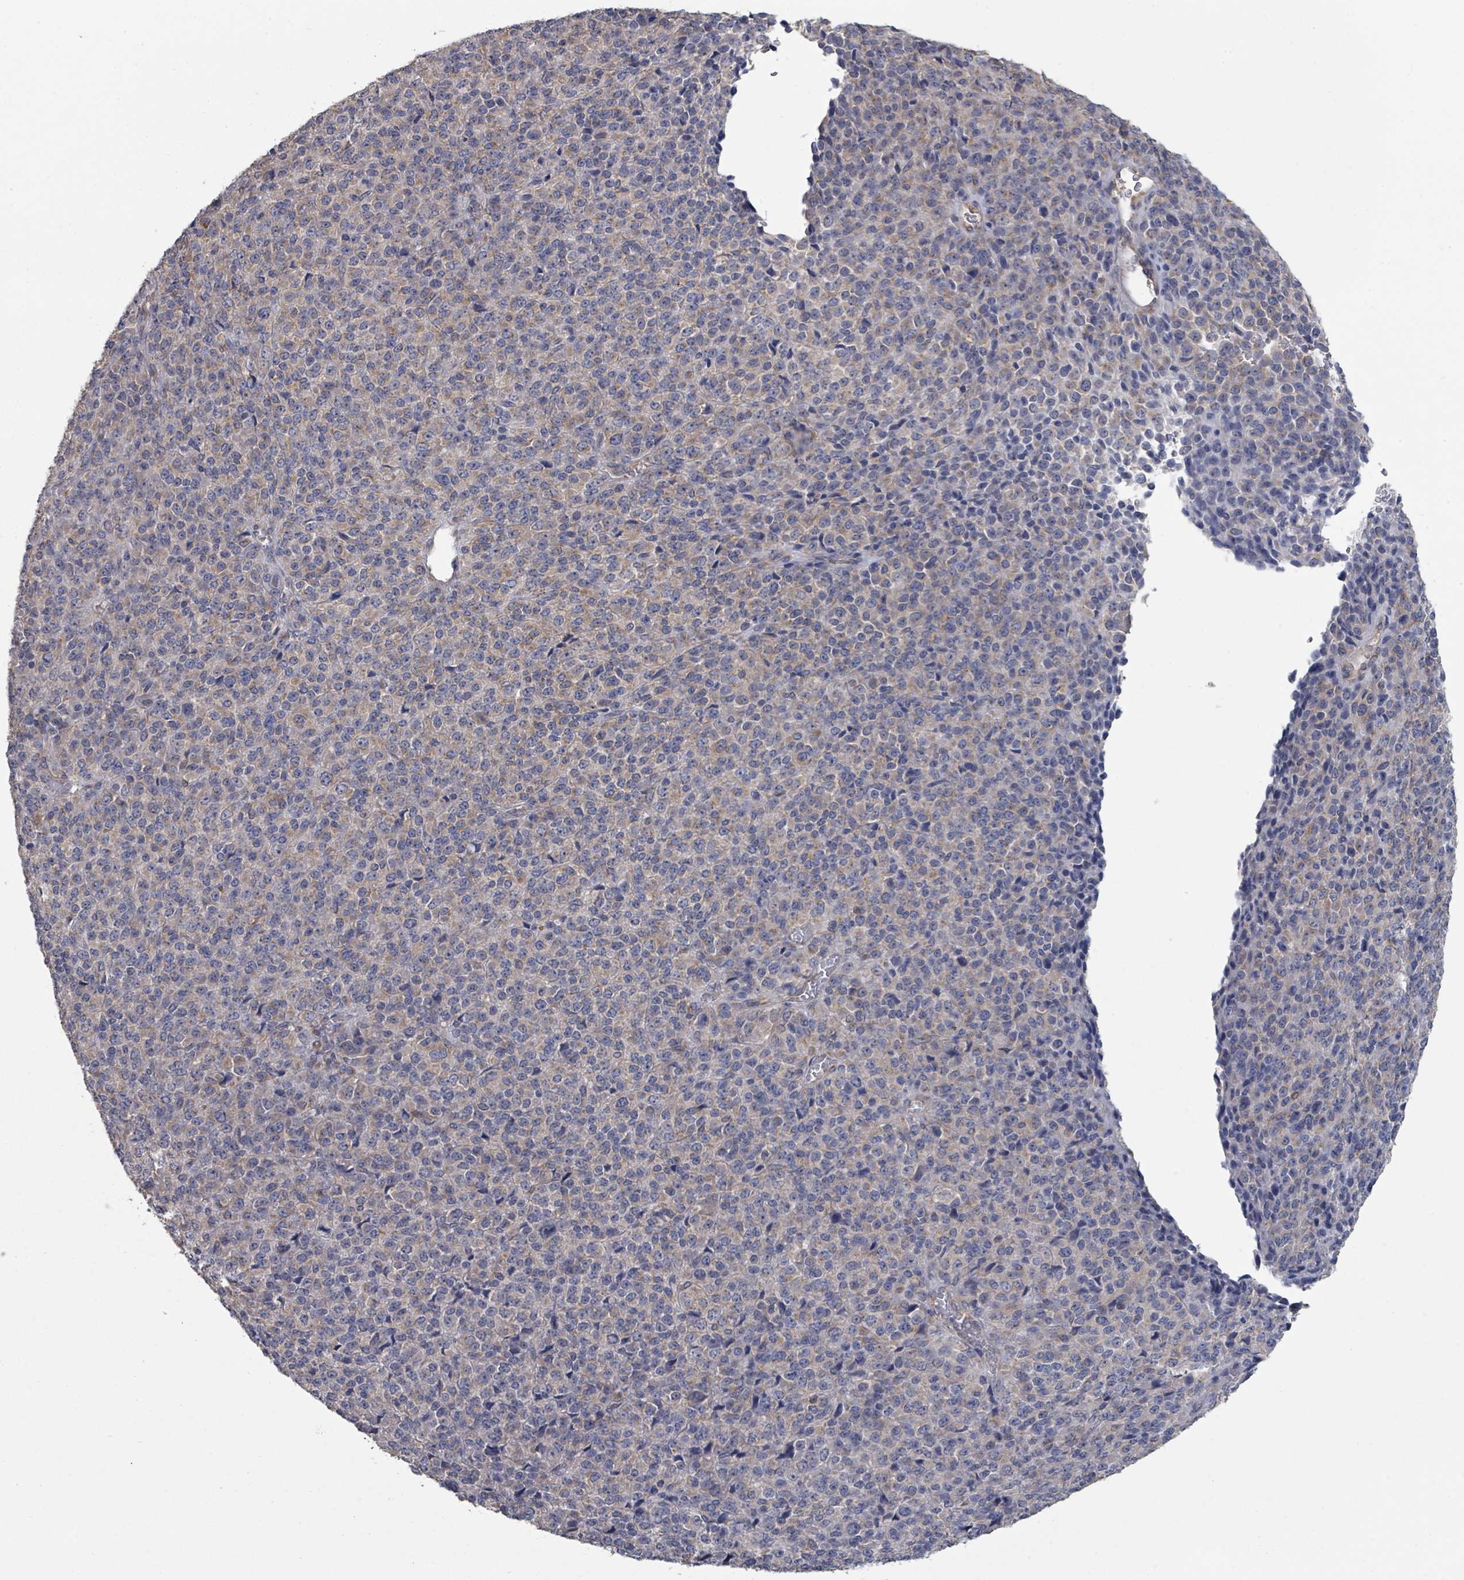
{"staining": {"intensity": "weak", "quantity": "<25%", "location": "cytoplasmic/membranous"}, "tissue": "melanoma", "cell_type": "Tumor cells", "image_type": "cancer", "snomed": [{"axis": "morphology", "description": "Malignant melanoma, Metastatic site"}, {"axis": "topography", "description": "Brain"}], "caption": "Malignant melanoma (metastatic site) was stained to show a protein in brown. There is no significant staining in tumor cells.", "gene": "SLC9A7", "patient": {"sex": "female", "age": 56}}